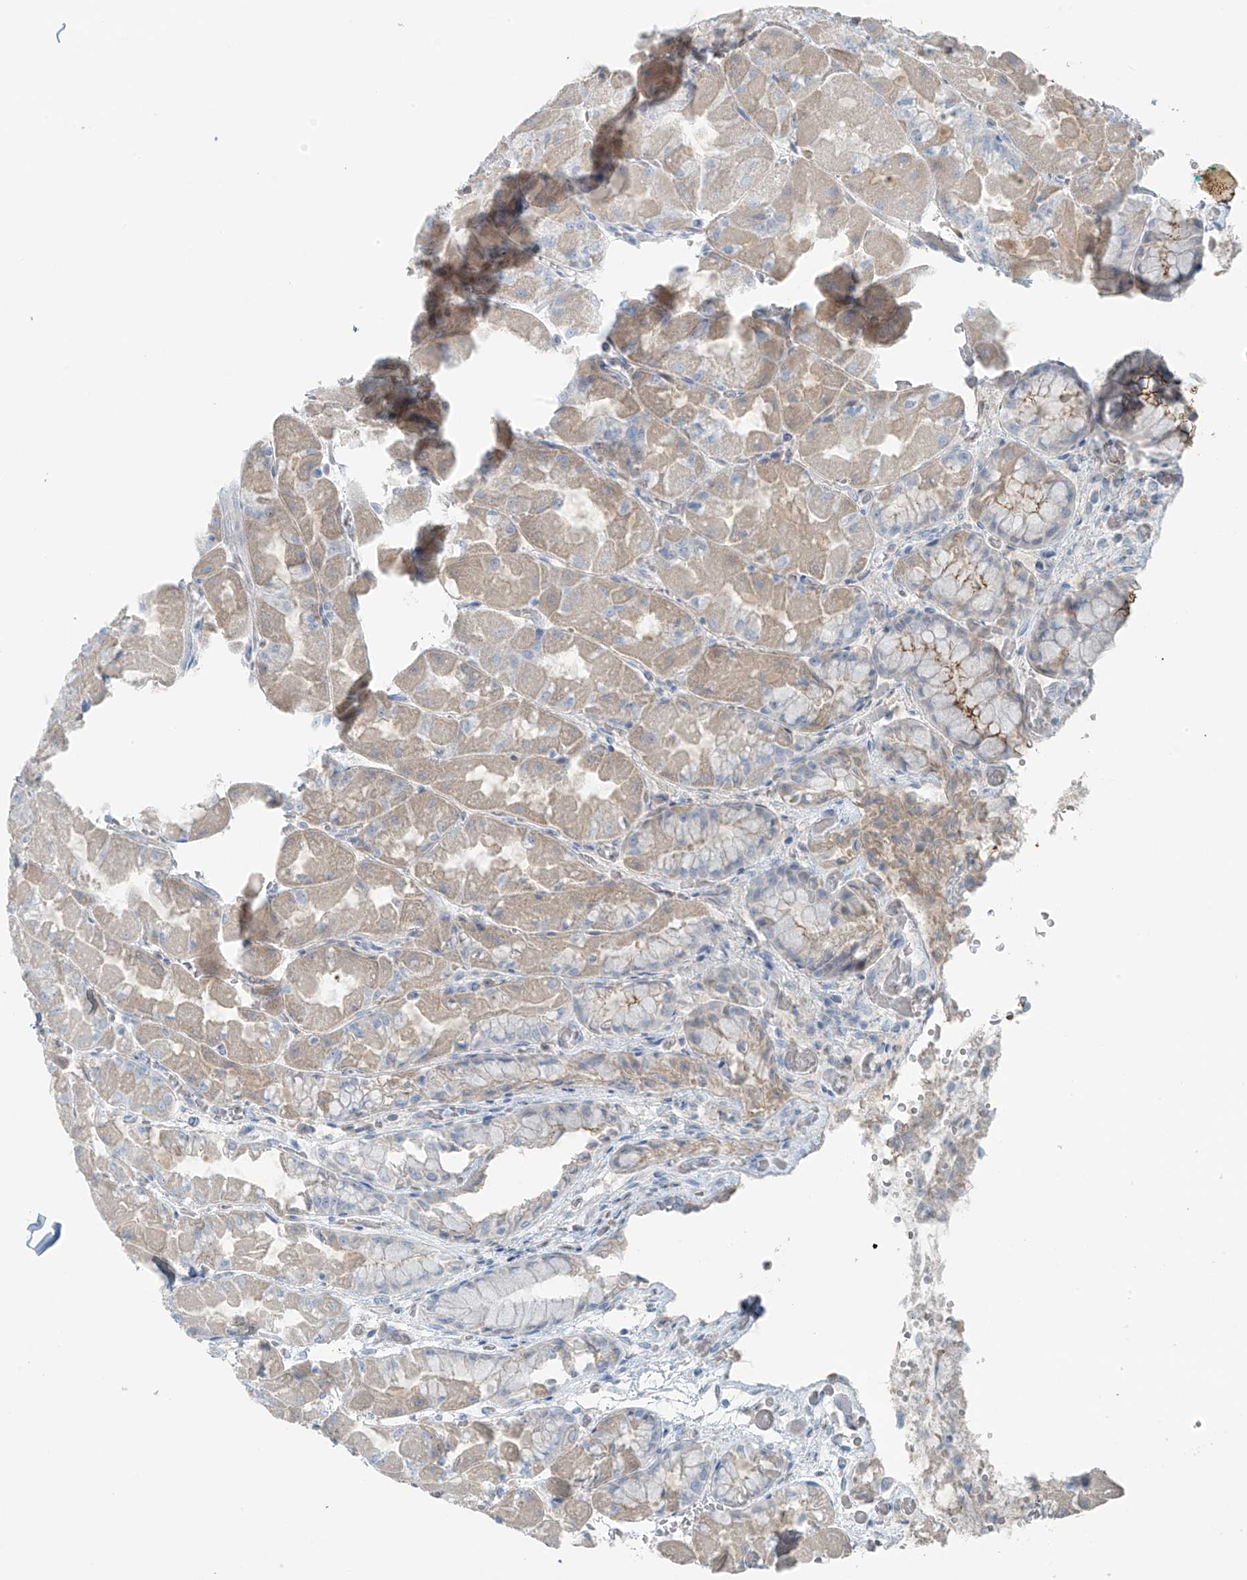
{"staining": {"intensity": "moderate", "quantity": "<25%", "location": "cytoplasmic/membranous"}, "tissue": "stomach", "cell_type": "Glandular cells", "image_type": "normal", "snomed": [{"axis": "morphology", "description": "Normal tissue, NOS"}, {"axis": "topography", "description": "Stomach"}], "caption": "Immunohistochemistry staining of unremarkable stomach, which demonstrates low levels of moderate cytoplasmic/membranous expression in about <25% of glandular cells indicating moderate cytoplasmic/membranous protein expression. The staining was performed using DAB (3,3'-diaminobenzidine) (brown) for protein detection and nuclei were counterstained in hematoxylin (blue).", "gene": "FAM131C", "patient": {"sex": "female", "age": 61}}